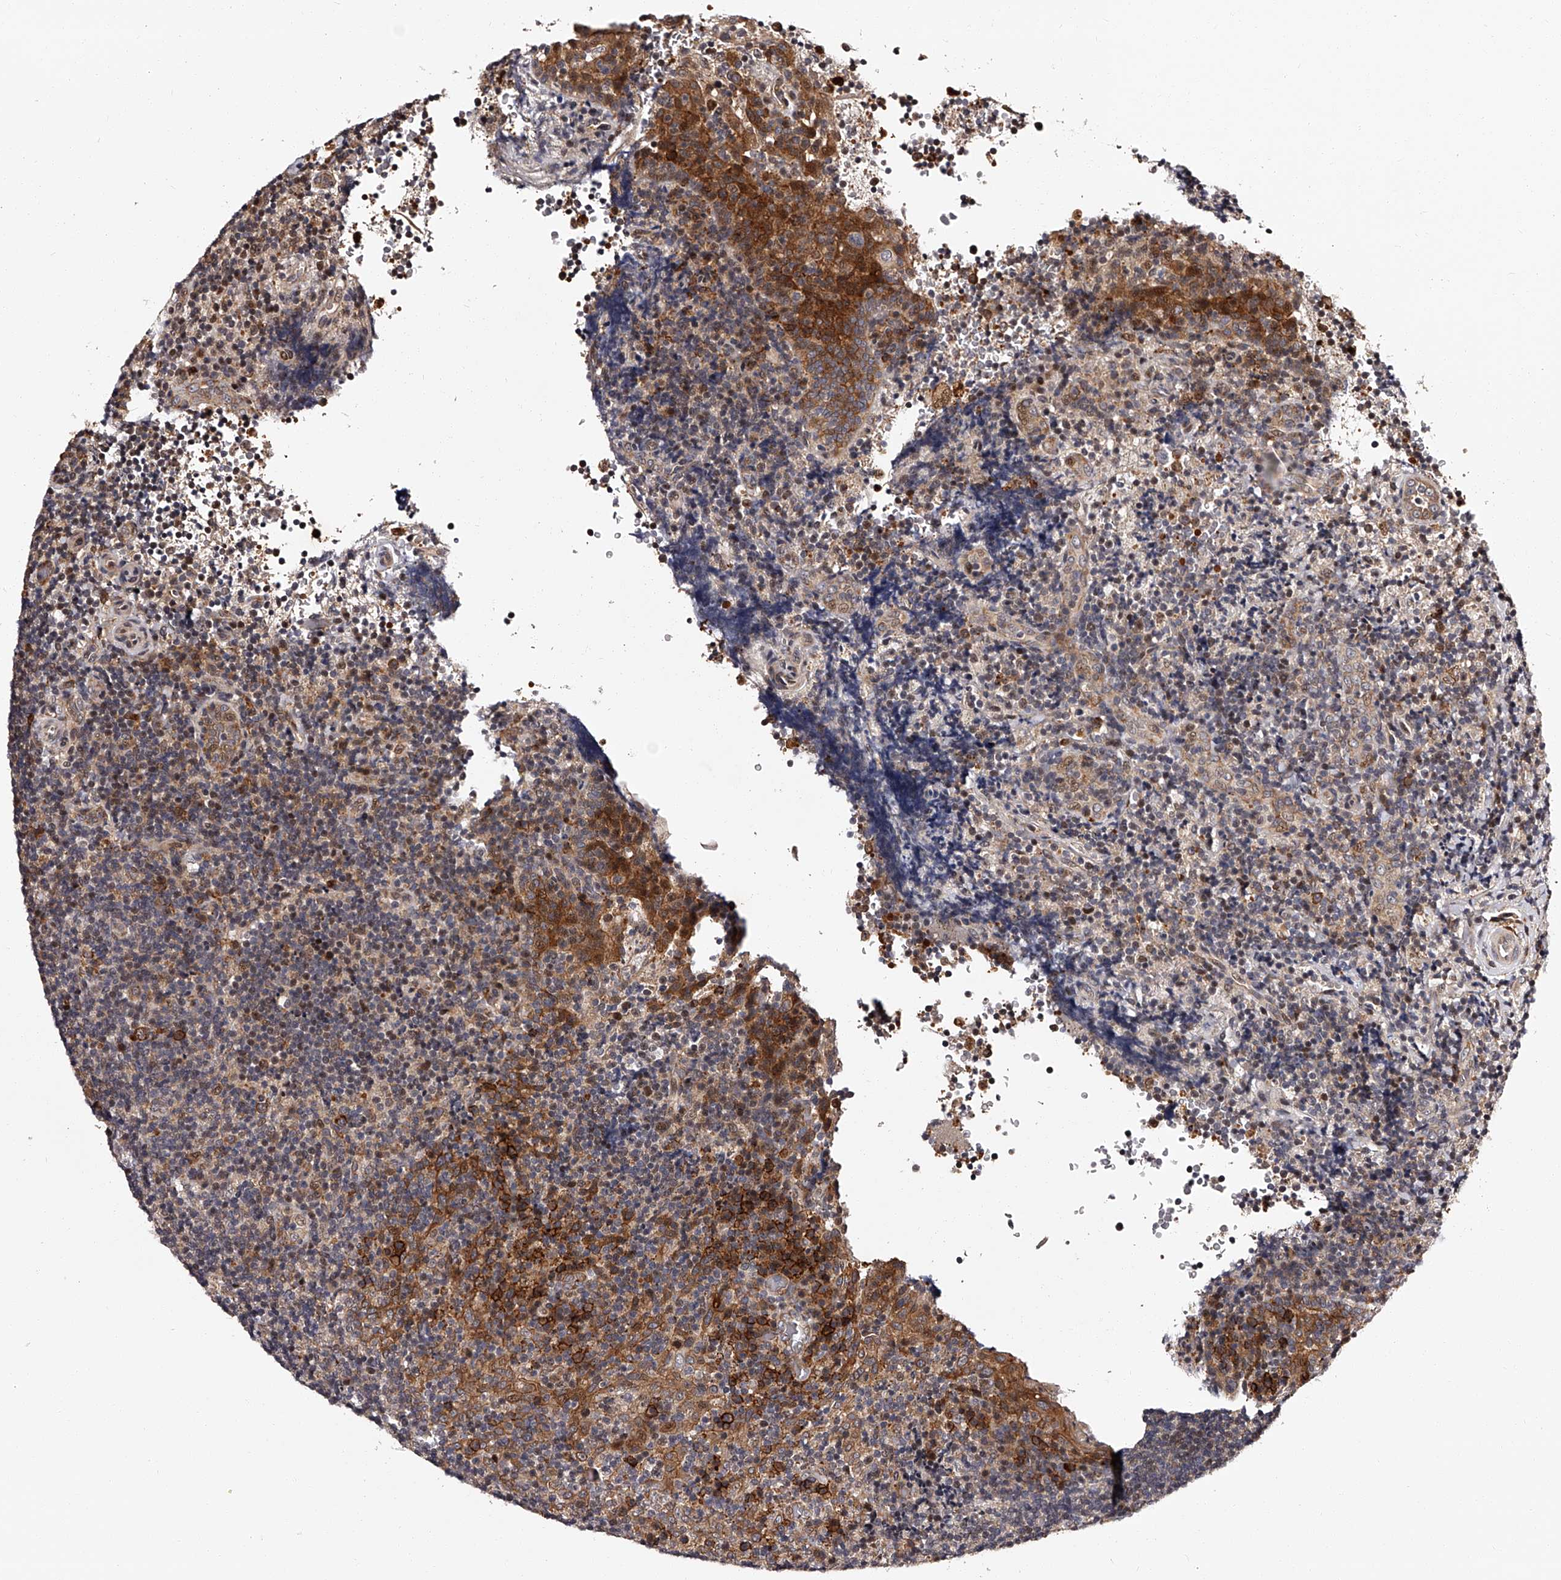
{"staining": {"intensity": "strong", "quantity": "<25%", "location": "cytoplasmic/membranous"}, "tissue": "lymphoma", "cell_type": "Tumor cells", "image_type": "cancer", "snomed": [{"axis": "morphology", "description": "Malignant lymphoma, non-Hodgkin's type, High grade"}, {"axis": "topography", "description": "Tonsil"}], "caption": "High-grade malignant lymphoma, non-Hodgkin's type stained for a protein (brown) reveals strong cytoplasmic/membranous positive staining in approximately <25% of tumor cells.", "gene": "RSC1A1", "patient": {"sex": "female", "age": 36}}